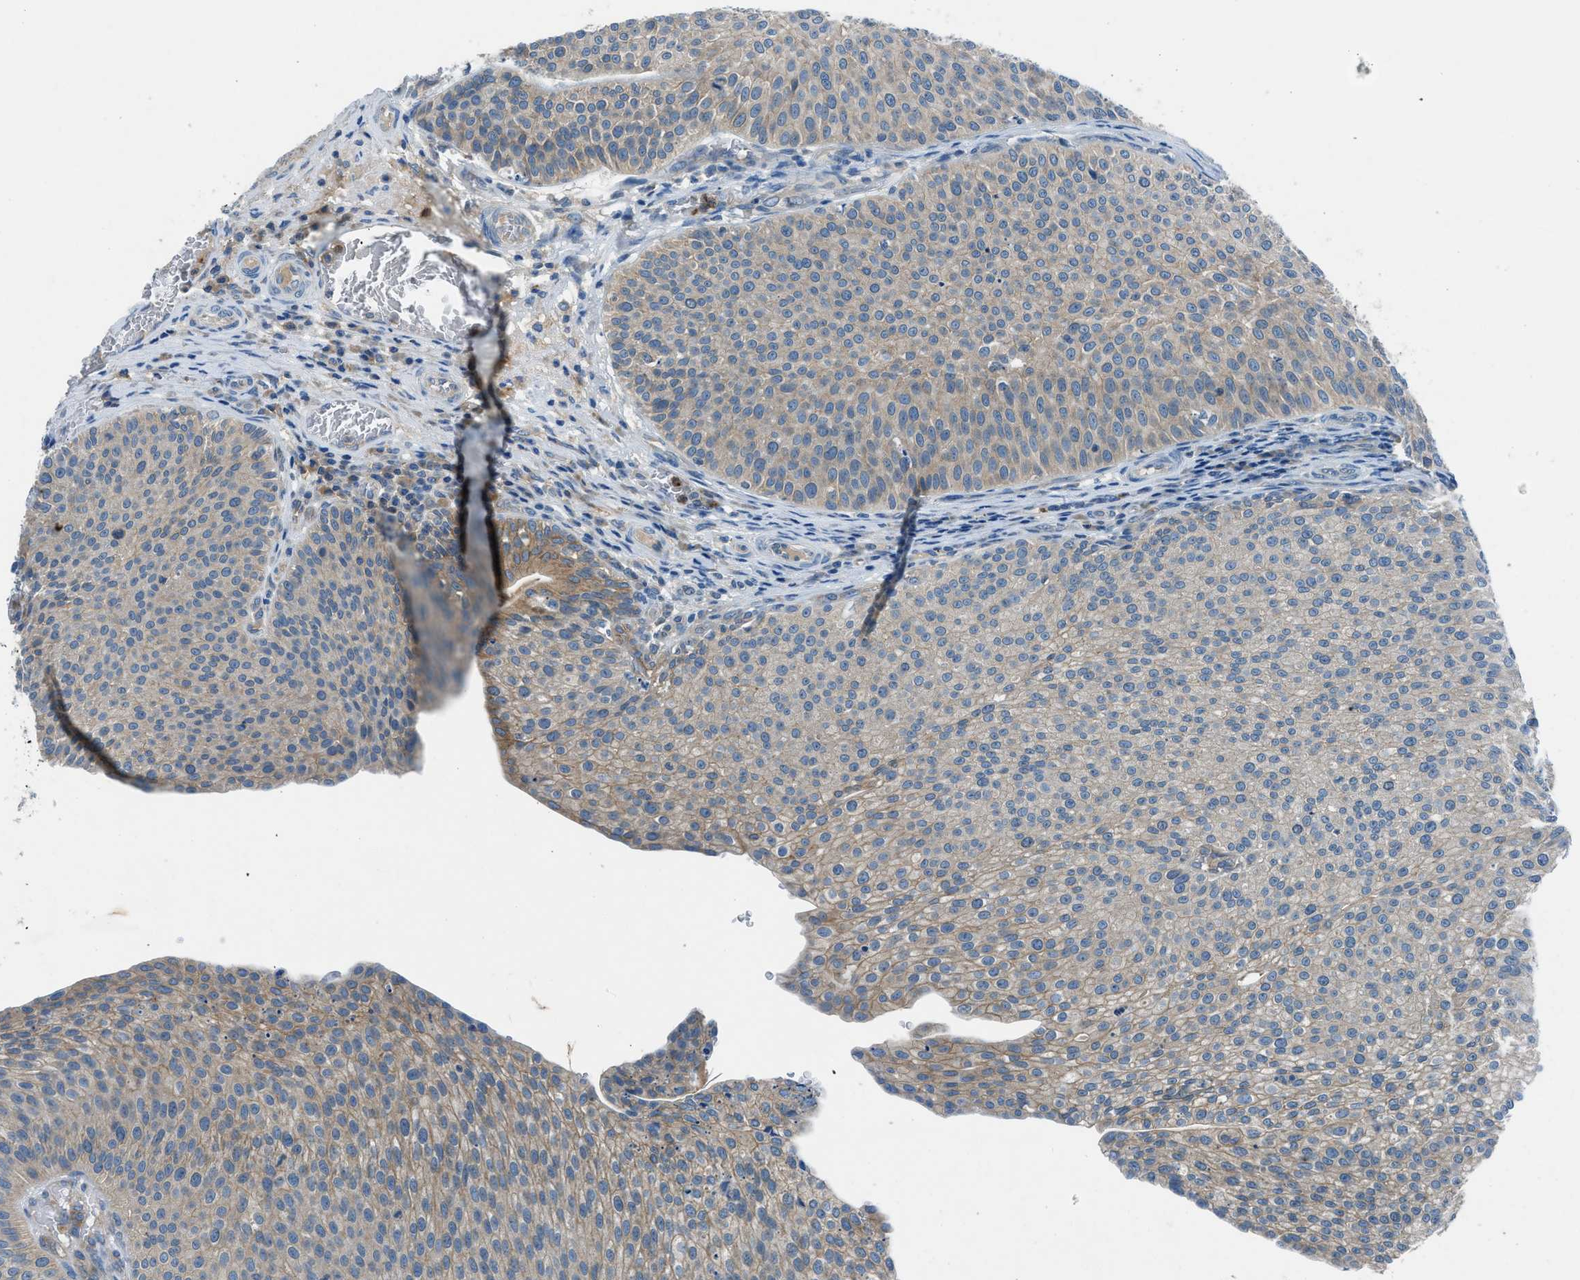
{"staining": {"intensity": "weak", "quantity": "<25%", "location": "cytoplasmic/membranous"}, "tissue": "urothelial cancer", "cell_type": "Tumor cells", "image_type": "cancer", "snomed": [{"axis": "morphology", "description": "Urothelial carcinoma, Low grade"}, {"axis": "topography", "description": "Smooth muscle"}, {"axis": "topography", "description": "Urinary bladder"}], "caption": "This is an immunohistochemistry image of urothelial cancer. There is no staining in tumor cells.", "gene": "BMP1", "patient": {"sex": "male", "age": 60}}